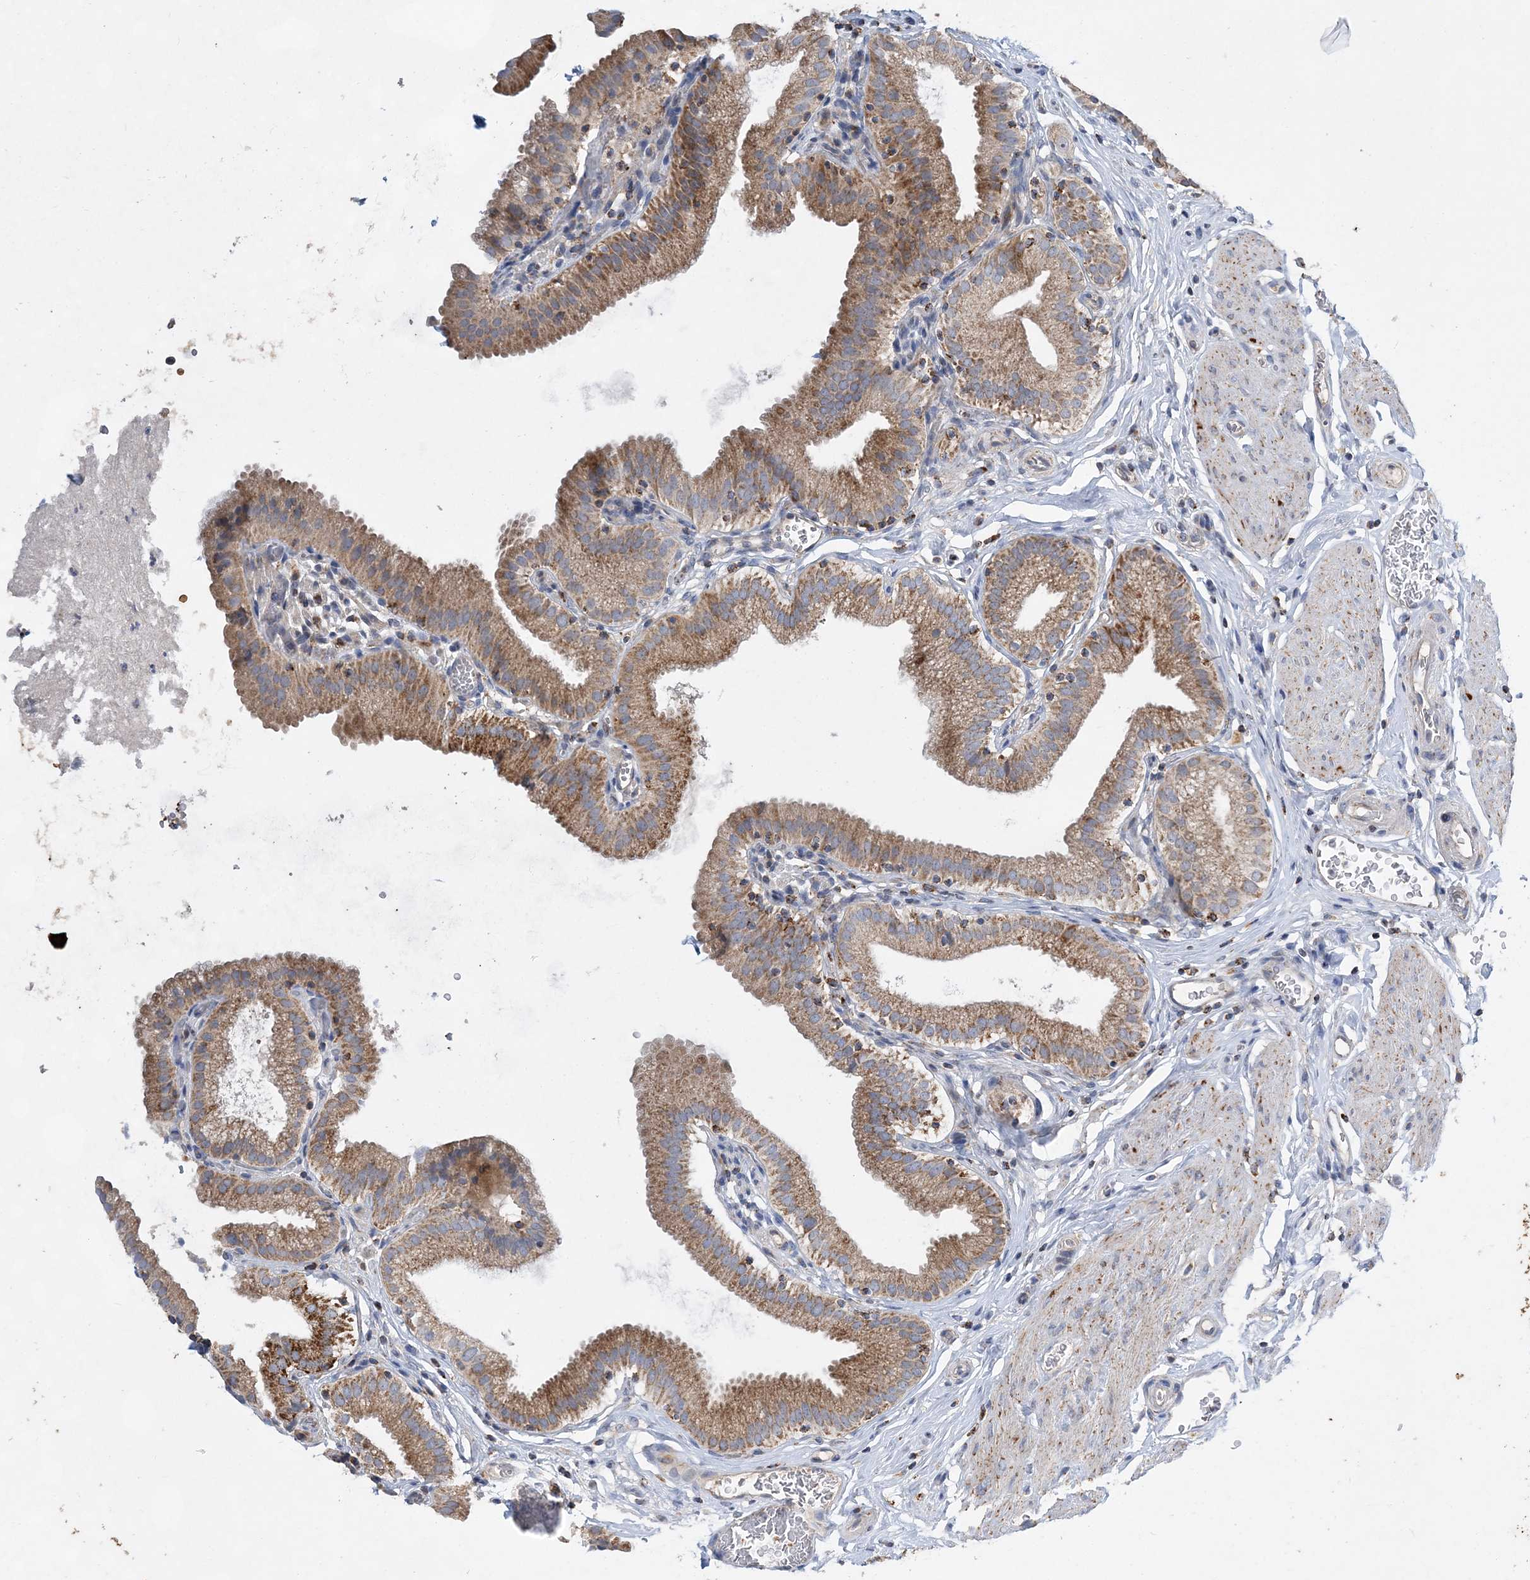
{"staining": {"intensity": "moderate", "quantity": ">75%", "location": "cytoplasmic/membranous"}, "tissue": "gallbladder", "cell_type": "Glandular cells", "image_type": "normal", "snomed": [{"axis": "morphology", "description": "Normal tissue, NOS"}, {"axis": "topography", "description": "Gallbladder"}], "caption": "Human gallbladder stained with a protein marker shows moderate staining in glandular cells.", "gene": "TRAPPC13", "patient": {"sex": "male", "age": 54}}